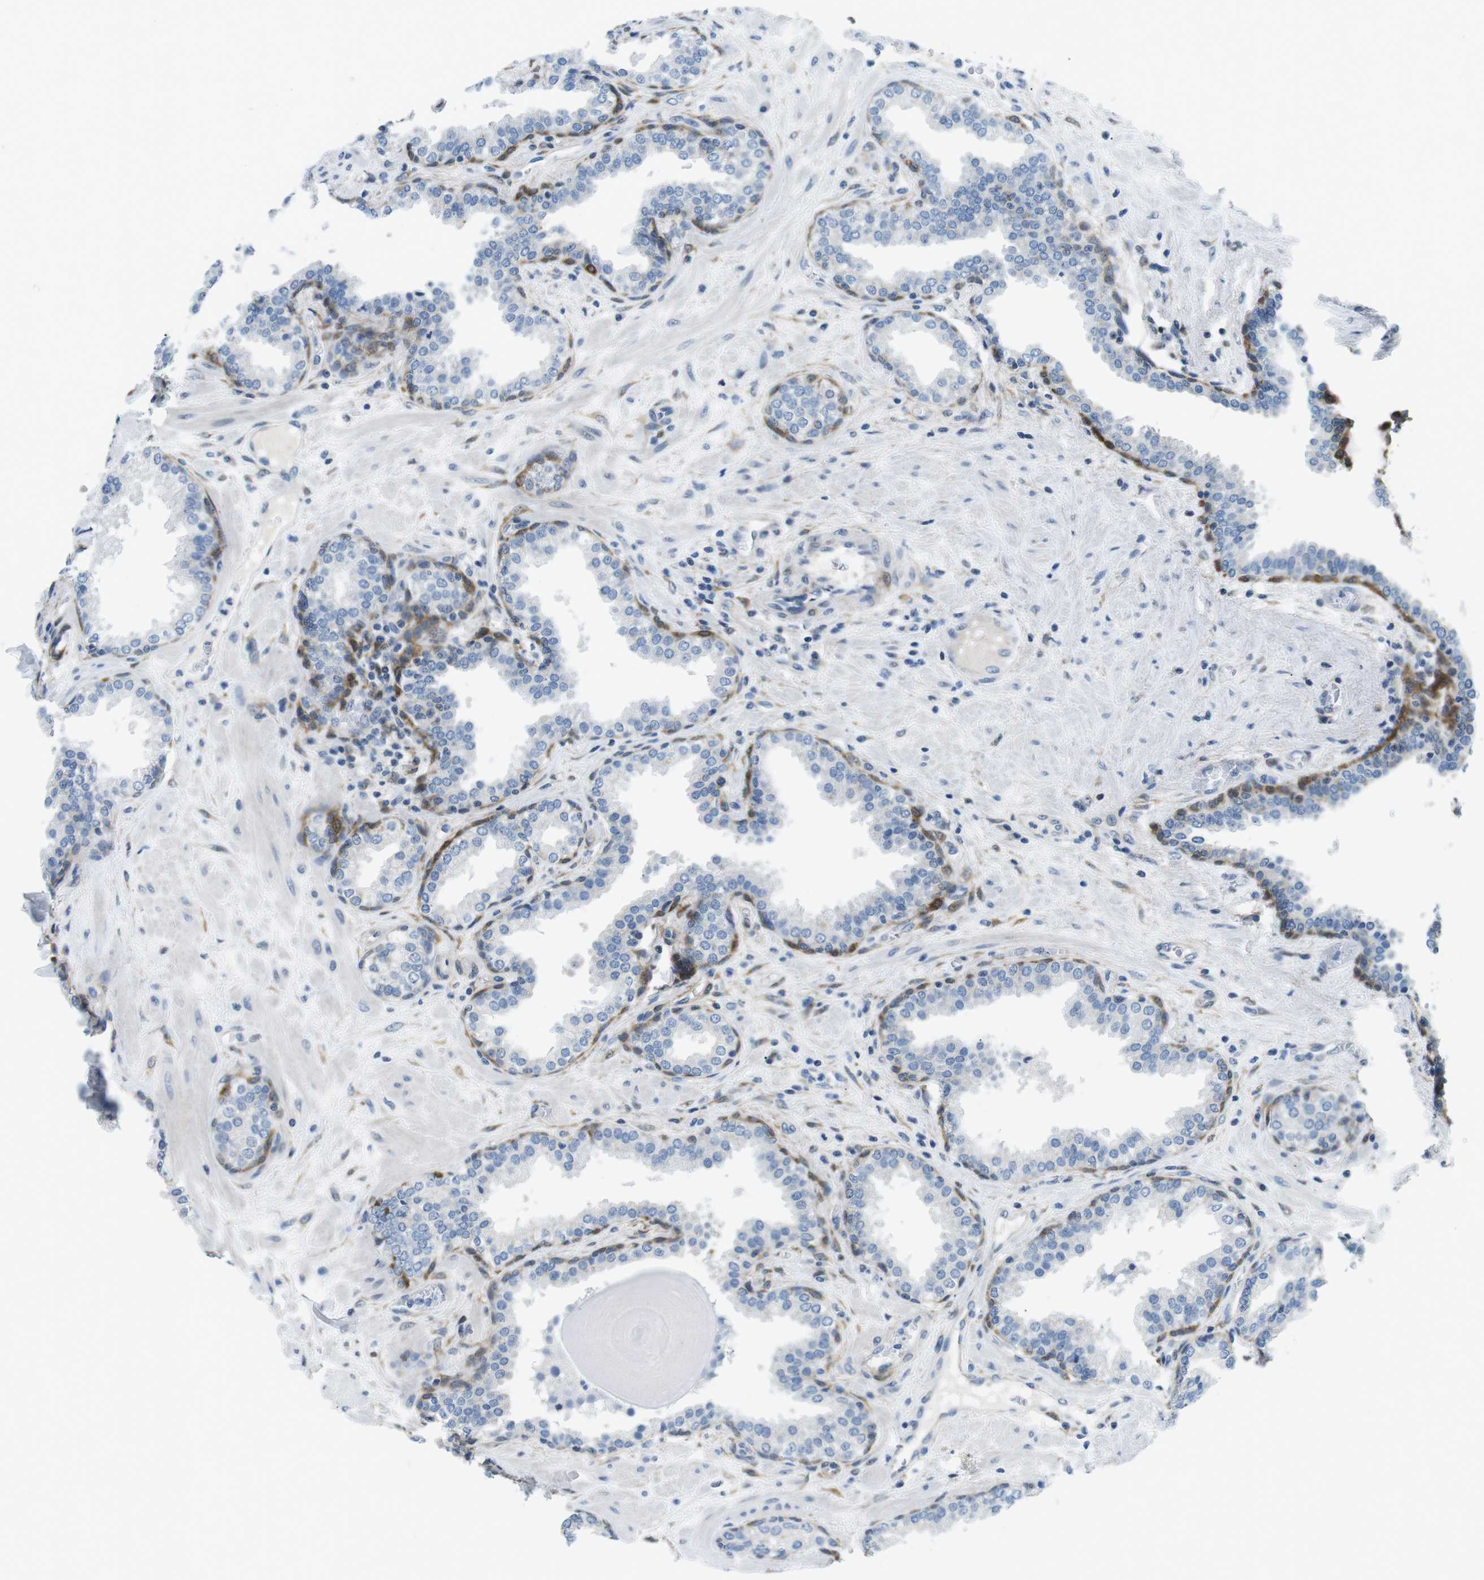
{"staining": {"intensity": "moderate", "quantity": "<25%", "location": "cytoplasmic/membranous"}, "tissue": "prostate", "cell_type": "Glandular cells", "image_type": "normal", "snomed": [{"axis": "morphology", "description": "Normal tissue, NOS"}, {"axis": "topography", "description": "Prostate"}], "caption": "Immunohistochemical staining of benign prostate shows moderate cytoplasmic/membranous protein positivity in approximately <25% of glandular cells. (Brightfield microscopy of DAB IHC at high magnification).", "gene": "PHLDA1", "patient": {"sex": "male", "age": 51}}